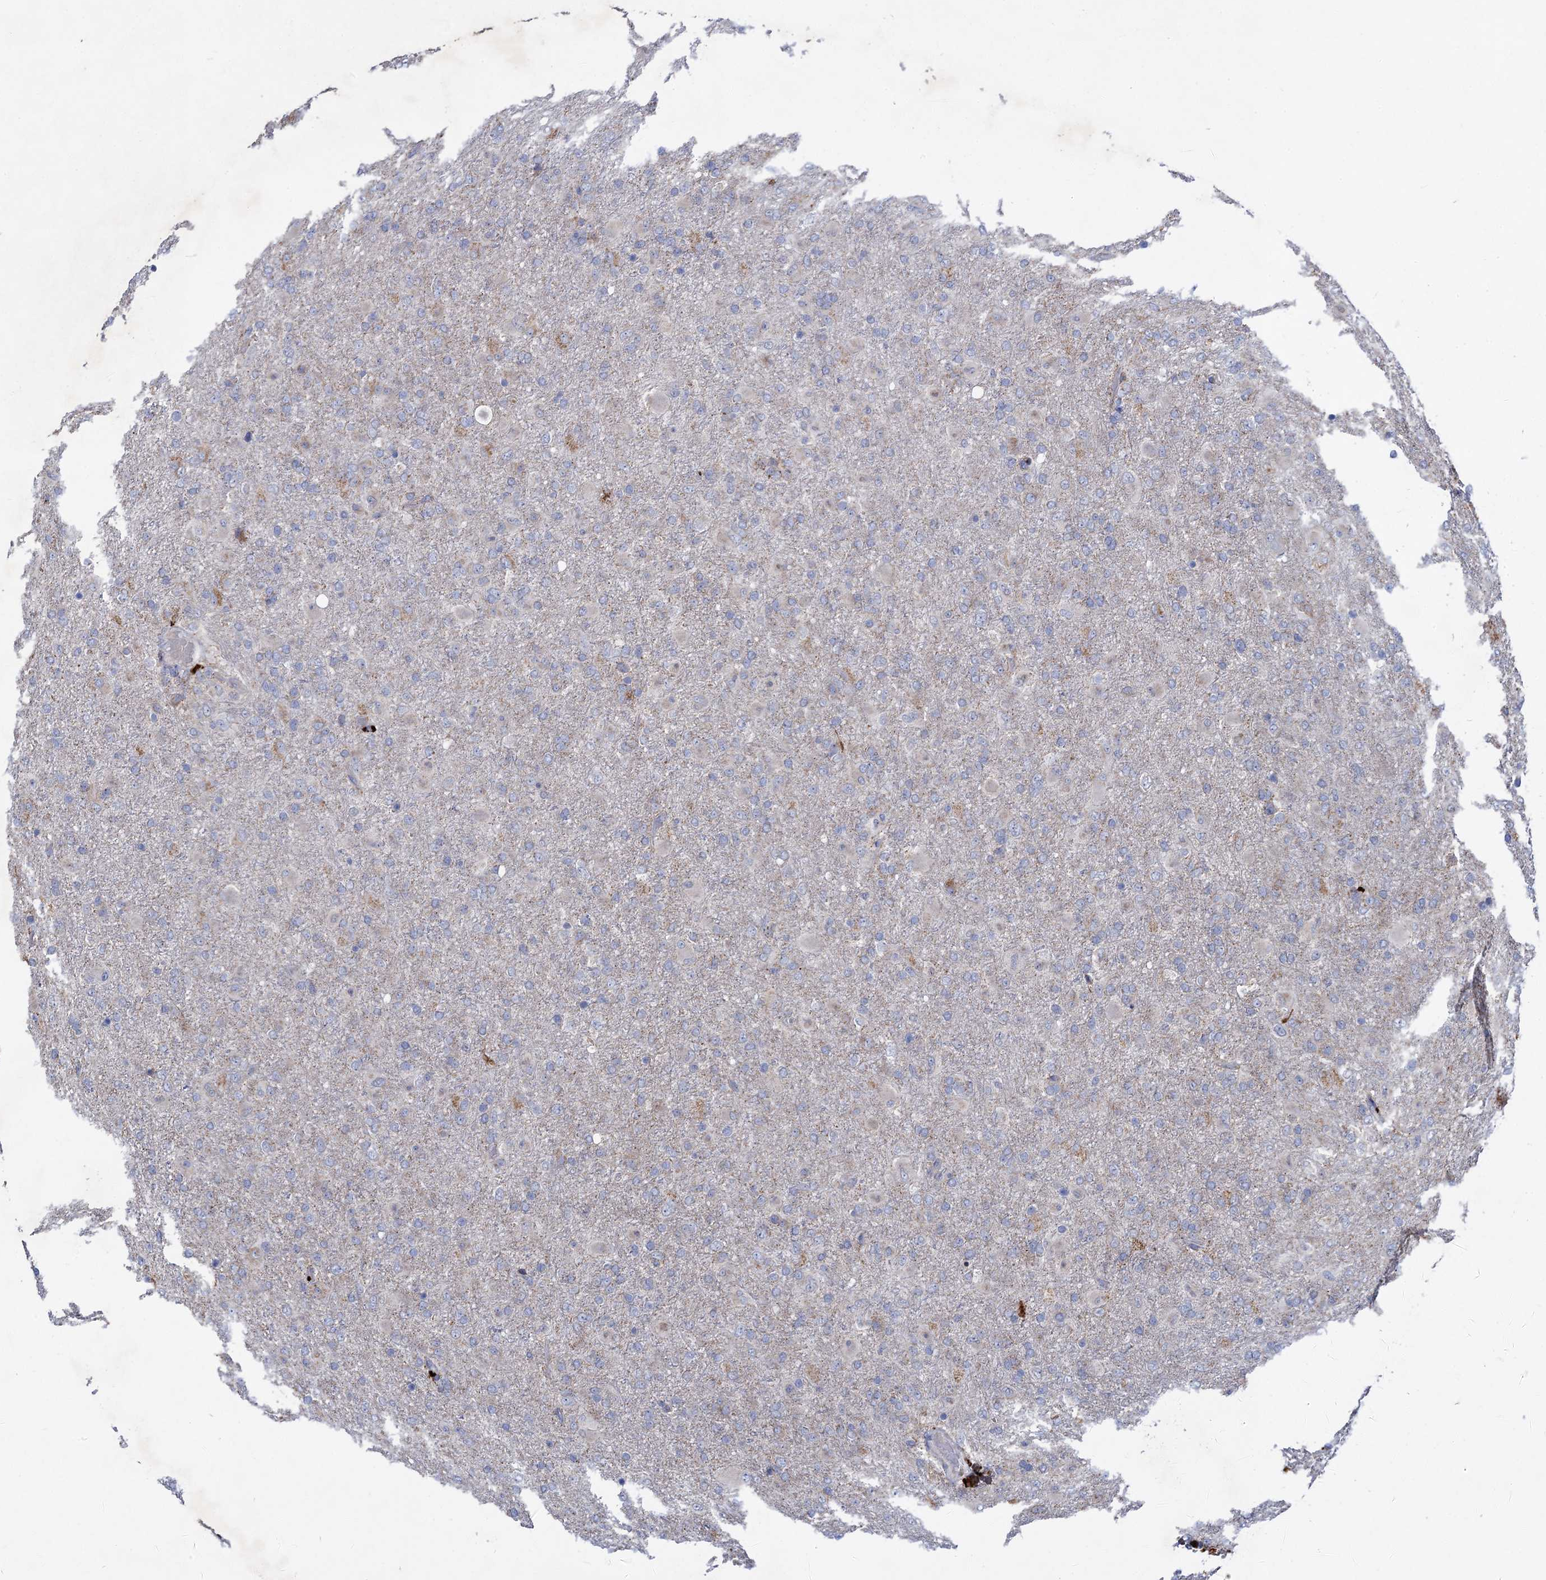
{"staining": {"intensity": "negative", "quantity": "none", "location": "none"}, "tissue": "glioma", "cell_type": "Tumor cells", "image_type": "cancer", "snomed": [{"axis": "morphology", "description": "Glioma, malignant, Low grade"}, {"axis": "topography", "description": "Brain"}], "caption": "DAB (3,3'-diaminobenzidine) immunohistochemical staining of human glioma reveals no significant expression in tumor cells.", "gene": "ANKS3", "patient": {"sex": "male", "age": 65}}